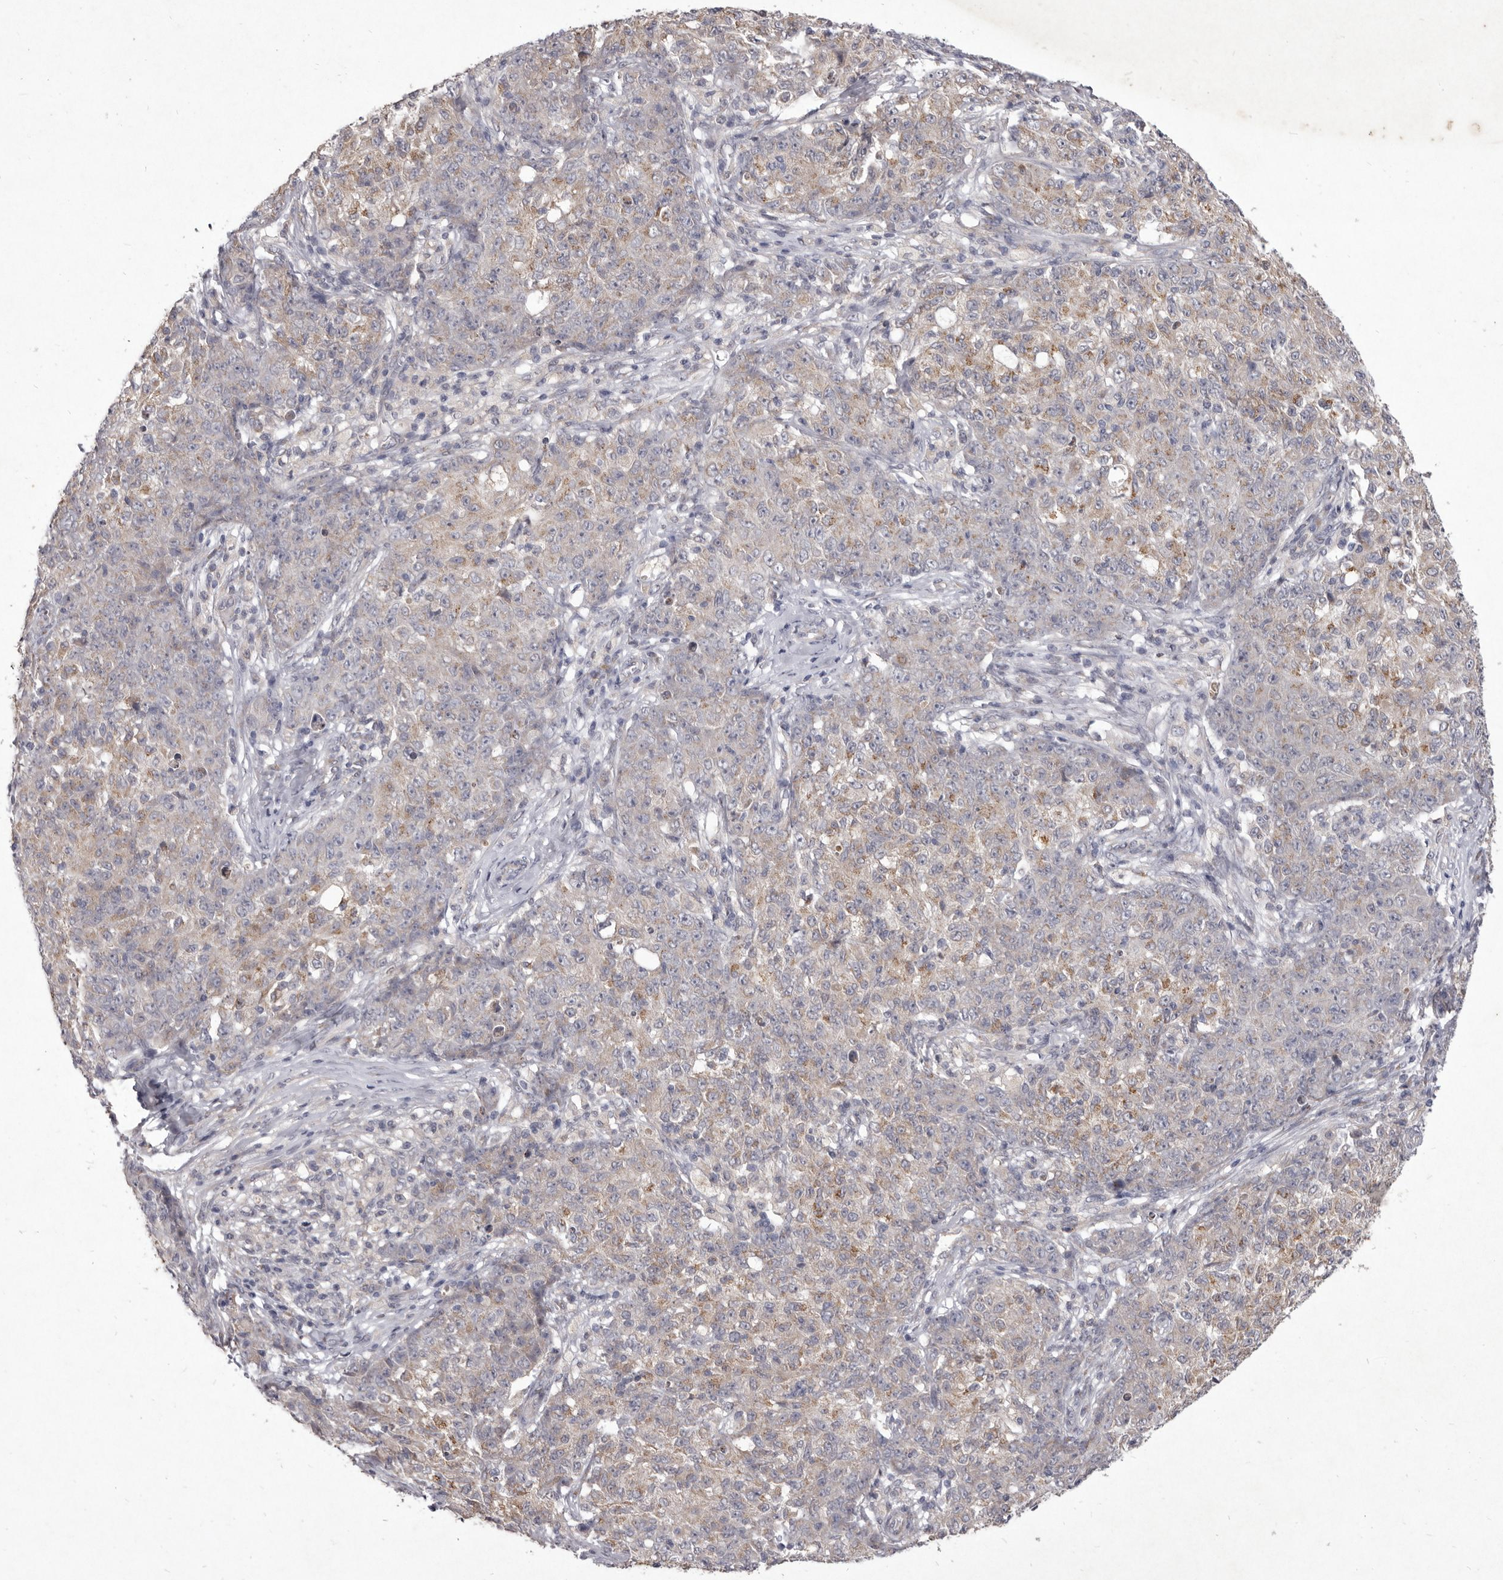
{"staining": {"intensity": "weak", "quantity": "25%-75%", "location": "cytoplasmic/membranous"}, "tissue": "ovarian cancer", "cell_type": "Tumor cells", "image_type": "cancer", "snomed": [{"axis": "morphology", "description": "Carcinoma, endometroid"}, {"axis": "topography", "description": "Ovary"}], "caption": "This is an image of immunohistochemistry (IHC) staining of endometroid carcinoma (ovarian), which shows weak staining in the cytoplasmic/membranous of tumor cells.", "gene": "P2RX6", "patient": {"sex": "female", "age": 42}}